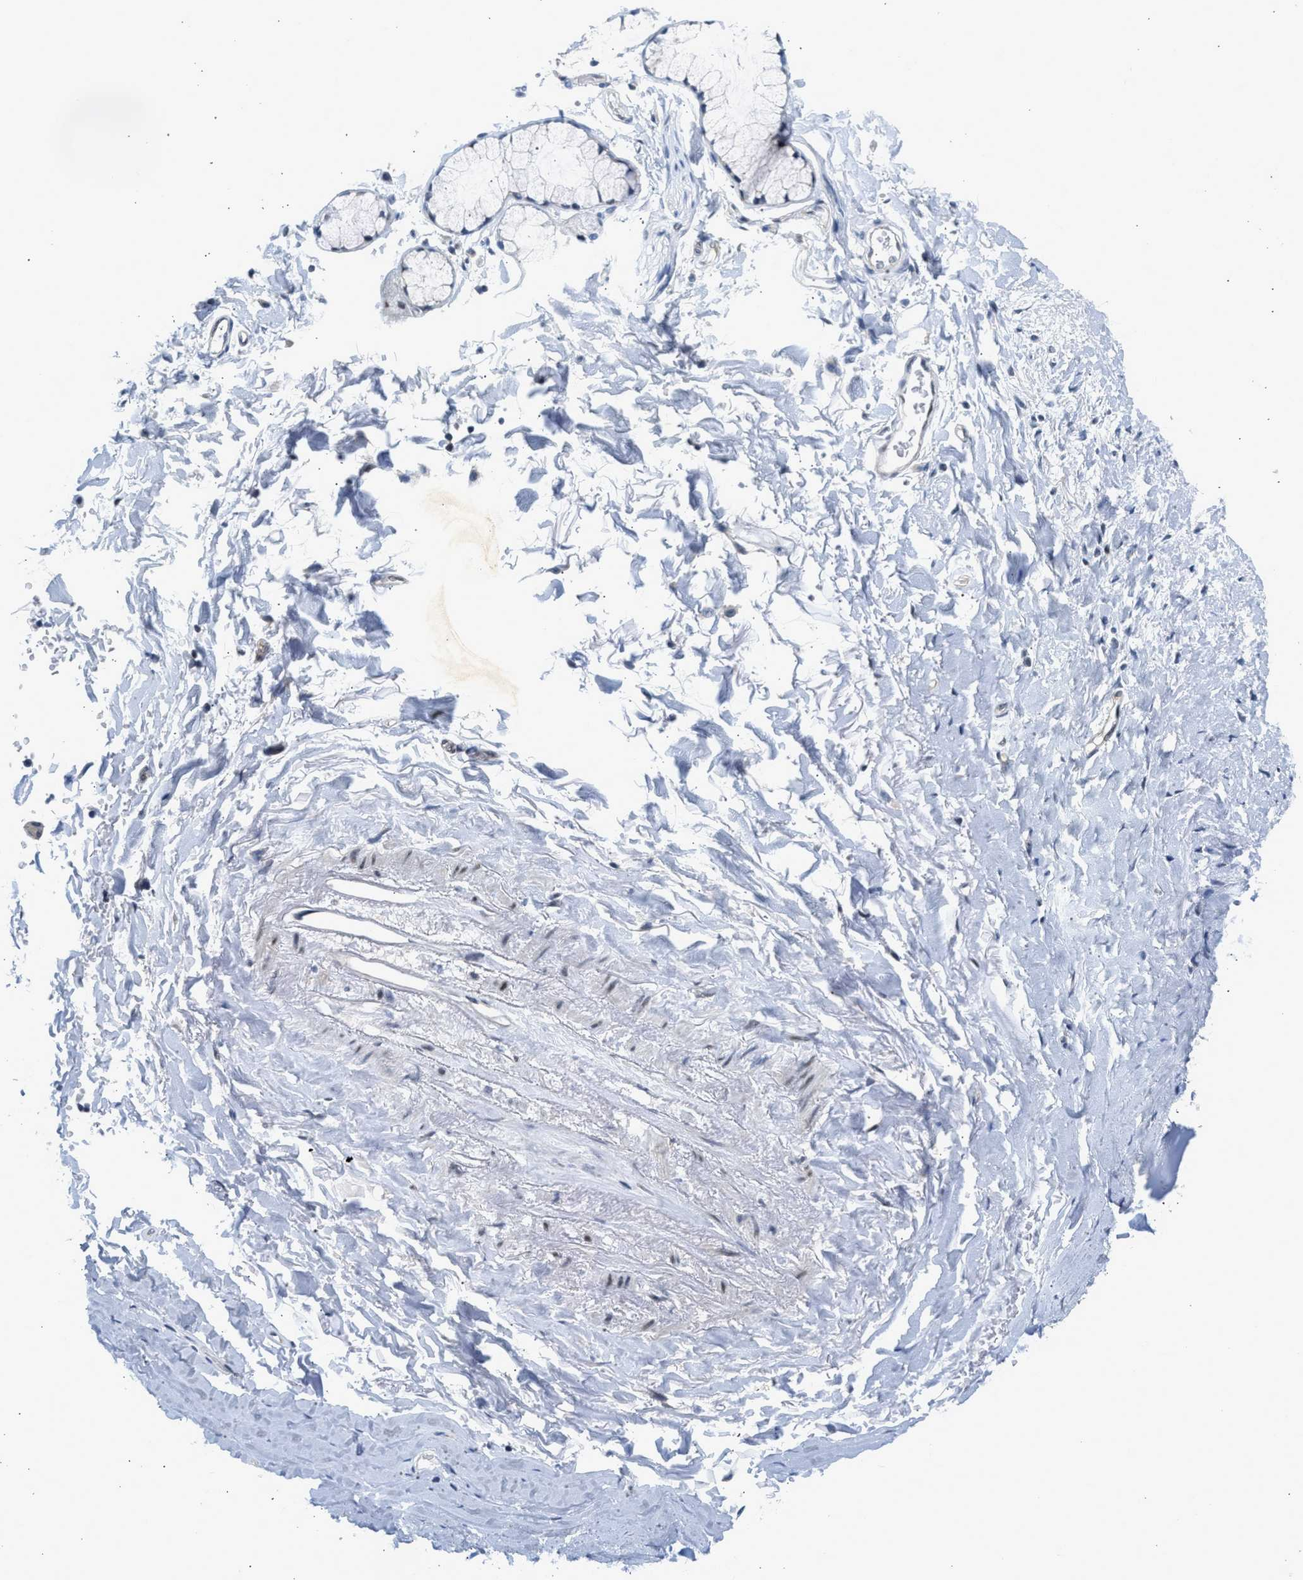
{"staining": {"intensity": "negative", "quantity": "none", "location": "none"}, "tissue": "adipose tissue", "cell_type": "Adipocytes", "image_type": "normal", "snomed": [{"axis": "morphology", "description": "Normal tissue, NOS"}, {"axis": "topography", "description": "Cartilage tissue"}, {"axis": "topography", "description": "Bronchus"}], "caption": "Immunohistochemical staining of normal adipose tissue demonstrates no significant staining in adipocytes. (Brightfield microscopy of DAB immunohistochemistry (IHC) at high magnification).", "gene": "OLIG3", "patient": {"sex": "female", "age": 73}}